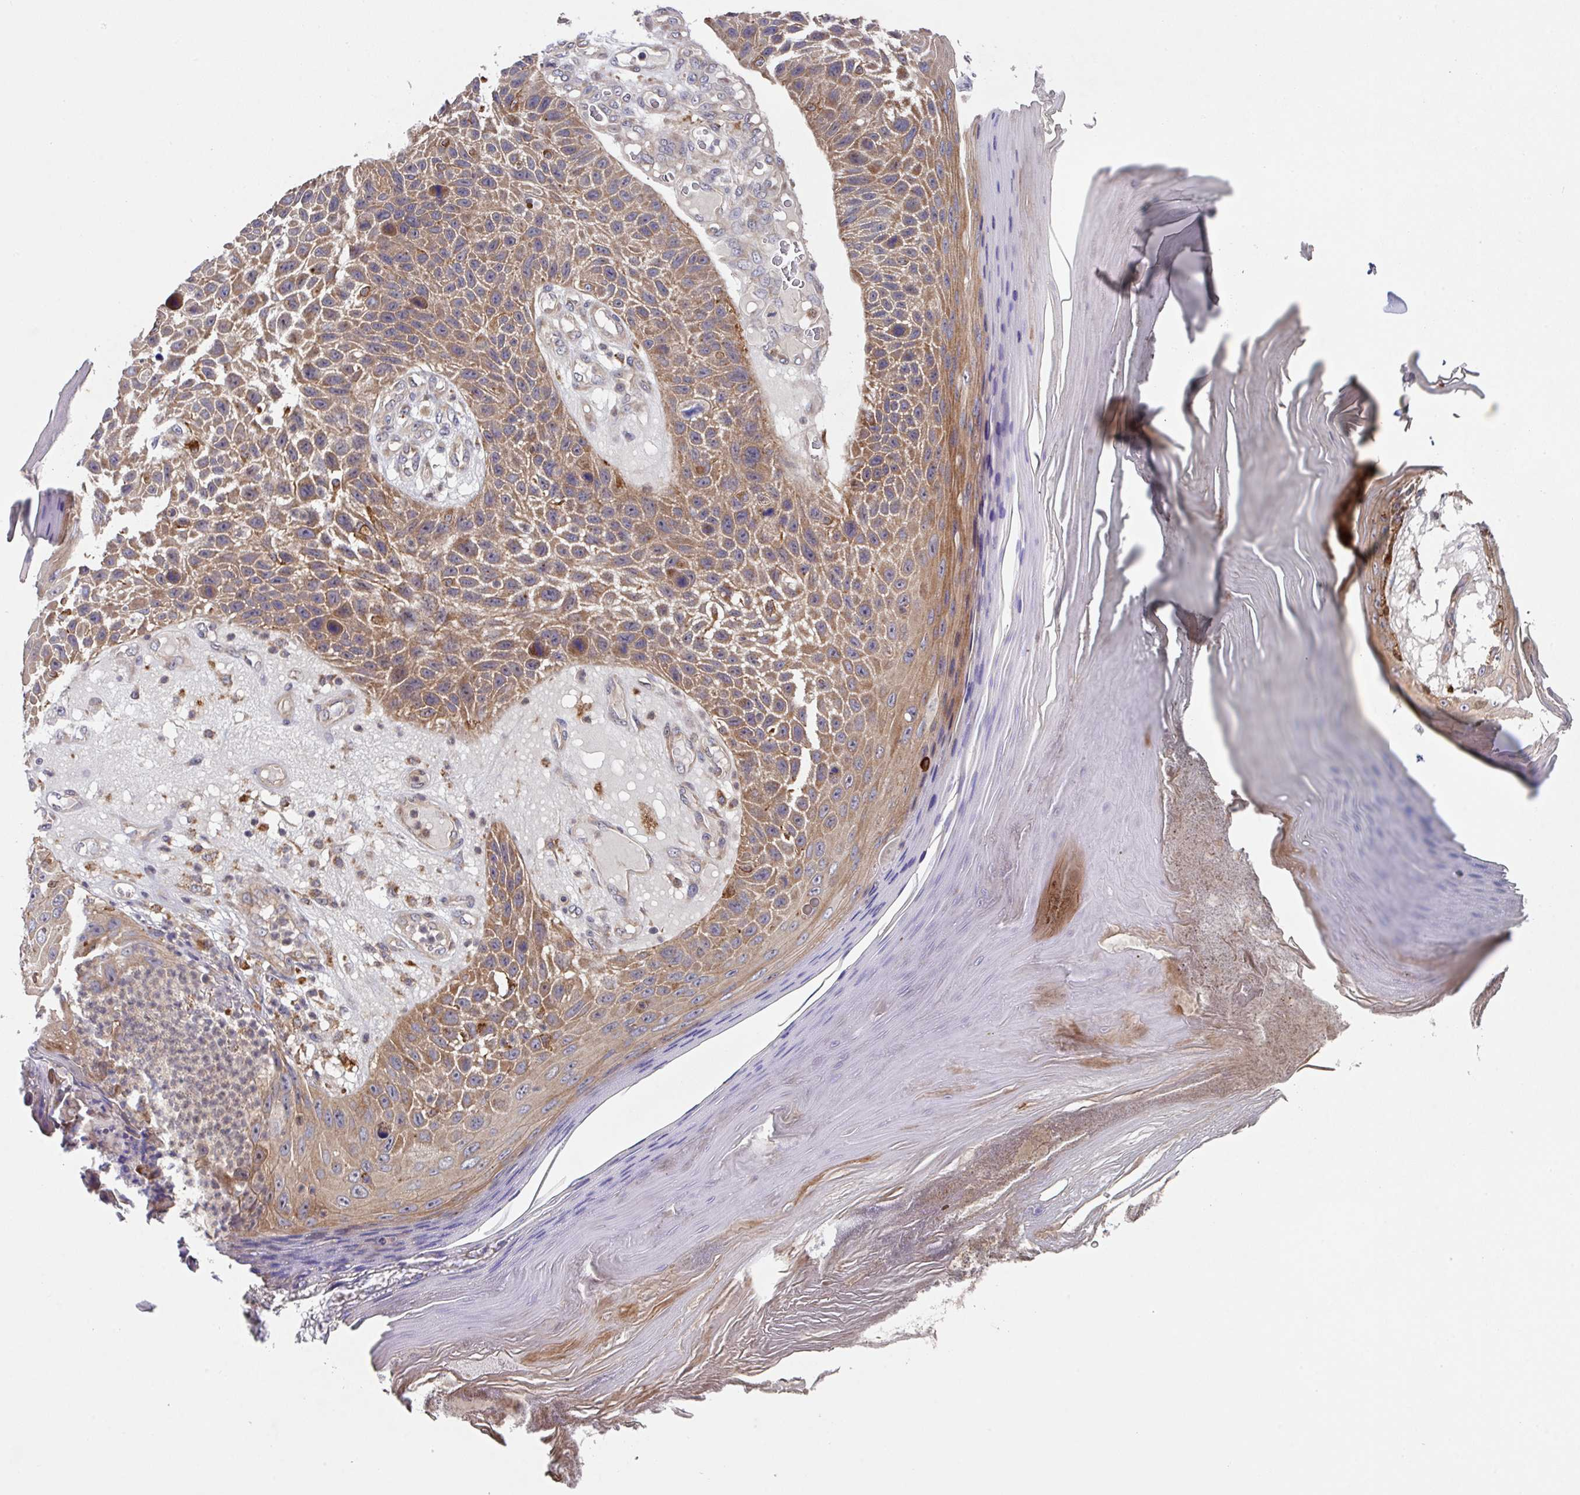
{"staining": {"intensity": "moderate", "quantity": ">75%", "location": "cytoplasmic/membranous"}, "tissue": "skin cancer", "cell_type": "Tumor cells", "image_type": "cancer", "snomed": [{"axis": "morphology", "description": "Squamous cell carcinoma, NOS"}, {"axis": "topography", "description": "Skin"}], "caption": "This image demonstrates IHC staining of human skin squamous cell carcinoma, with medium moderate cytoplasmic/membranous positivity in about >75% of tumor cells.", "gene": "TRIM14", "patient": {"sex": "female", "age": 88}}